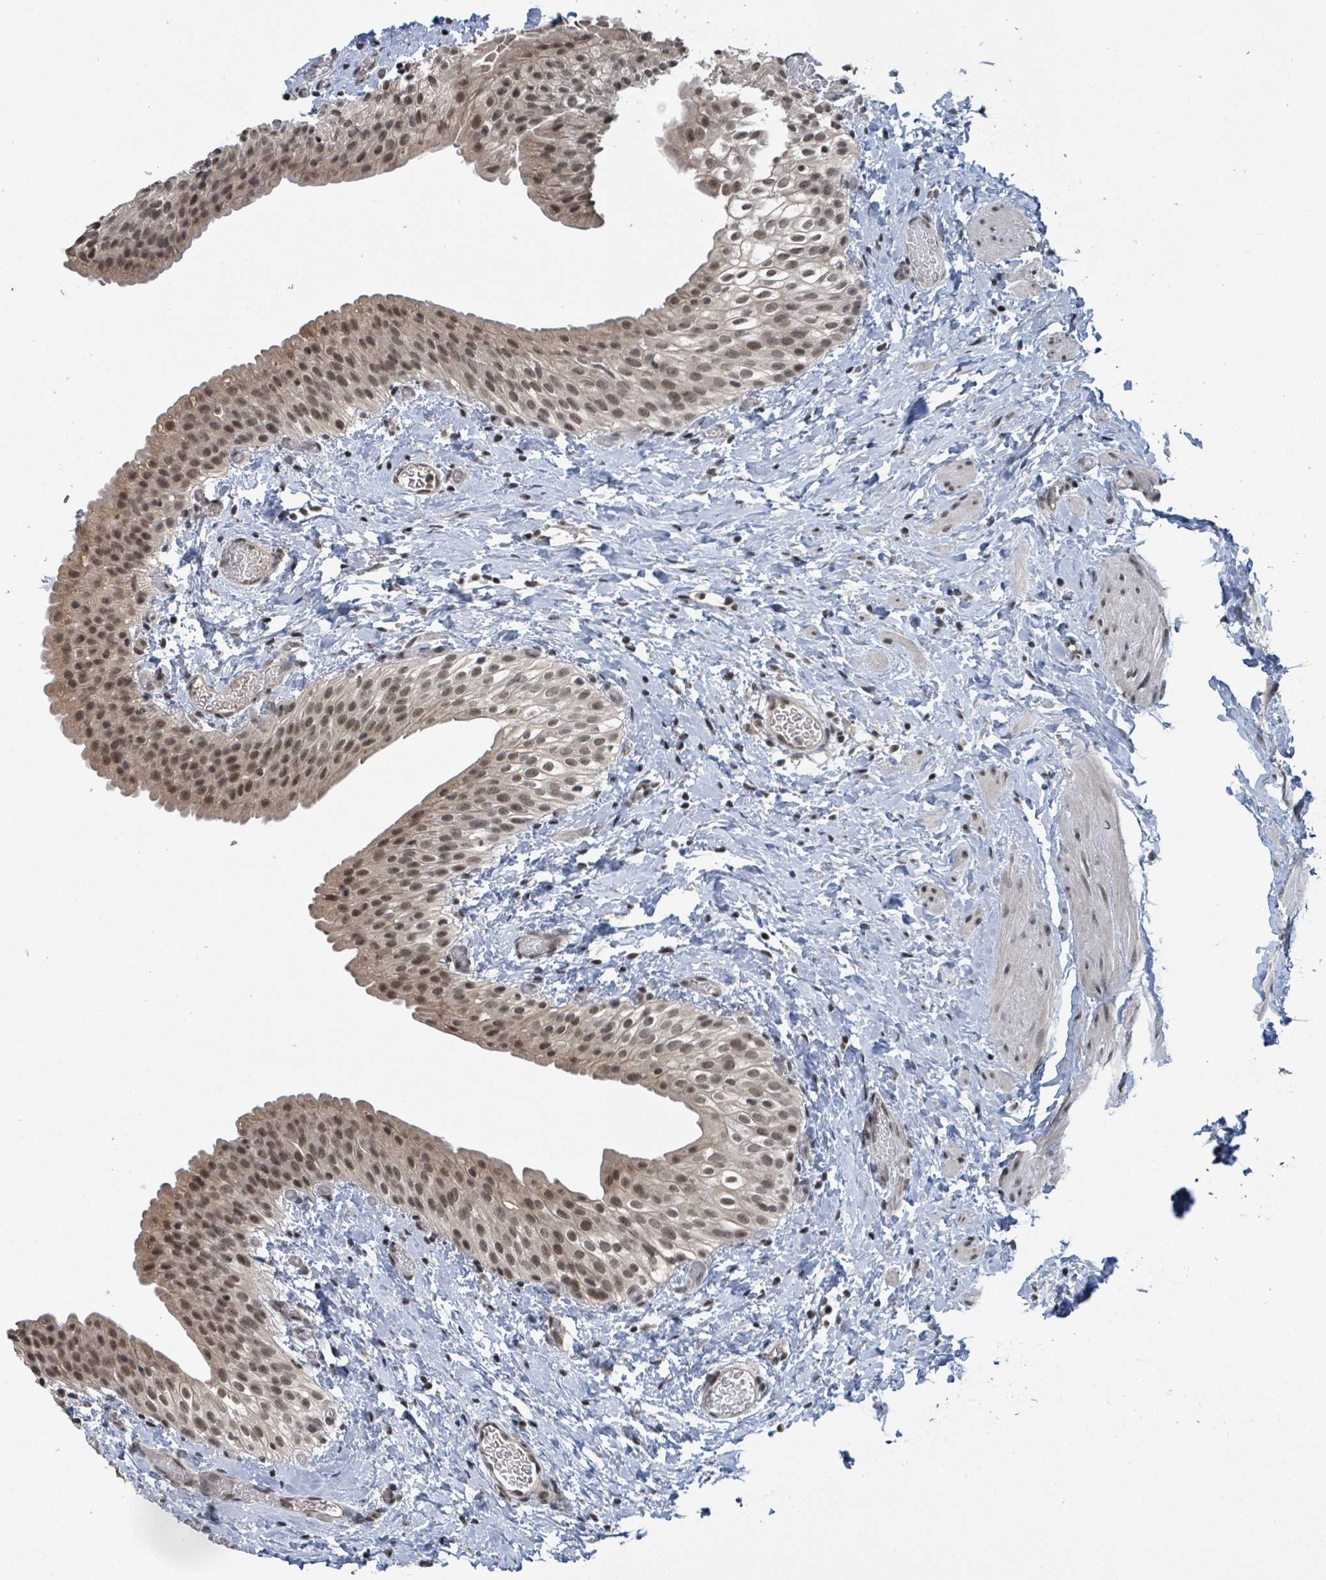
{"staining": {"intensity": "moderate", "quantity": ">75%", "location": "cytoplasmic/membranous,nuclear"}, "tissue": "urinary bladder", "cell_type": "Urothelial cells", "image_type": "normal", "snomed": [{"axis": "morphology", "description": "Normal tissue, NOS"}, {"axis": "topography", "description": "Urinary bladder"}], "caption": "Unremarkable urinary bladder reveals moderate cytoplasmic/membranous,nuclear staining in approximately >75% of urothelial cells (DAB (3,3'-diaminobenzidine) IHC, brown staining for protein, blue staining for nuclei)..", "gene": "ZBTB14", "patient": {"sex": "male", "age": 1}}